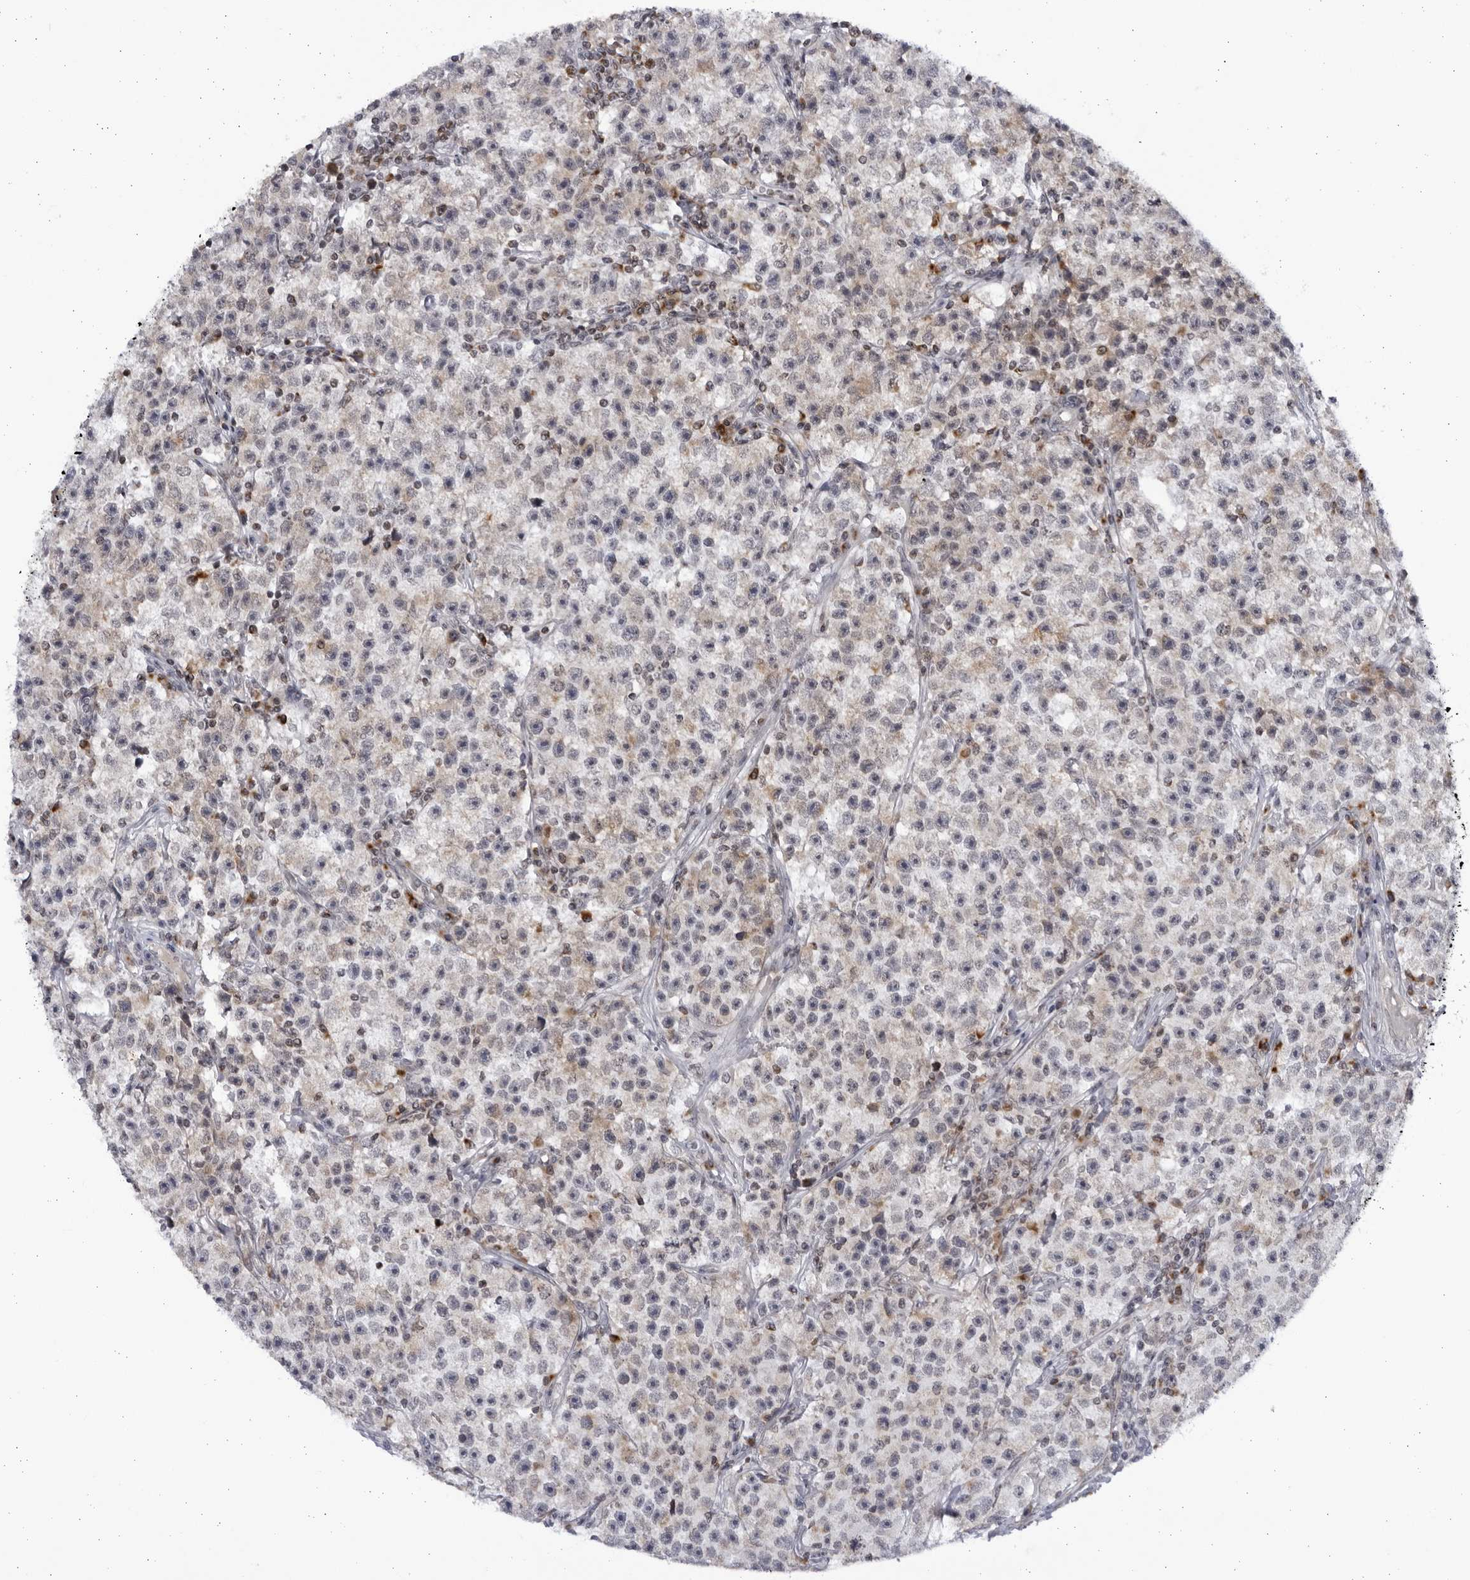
{"staining": {"intensity": "weak", "quantity": "<25%", "location": "cytoplasmic/membranous"}, "tissue": "testis cancer", "cell_type": "Tumor cells", "image_type": "cancer", "snomed": [{"axis": "morphology", "description": "Seminoma, NOS"}, {"axis": "topography", "description": "Testis"}], "caption": "An image of human testis cancer is negative for staining in tumor cells.", "gene": "SLC25A22", "patient": {"sex": "male", "age": 22}}